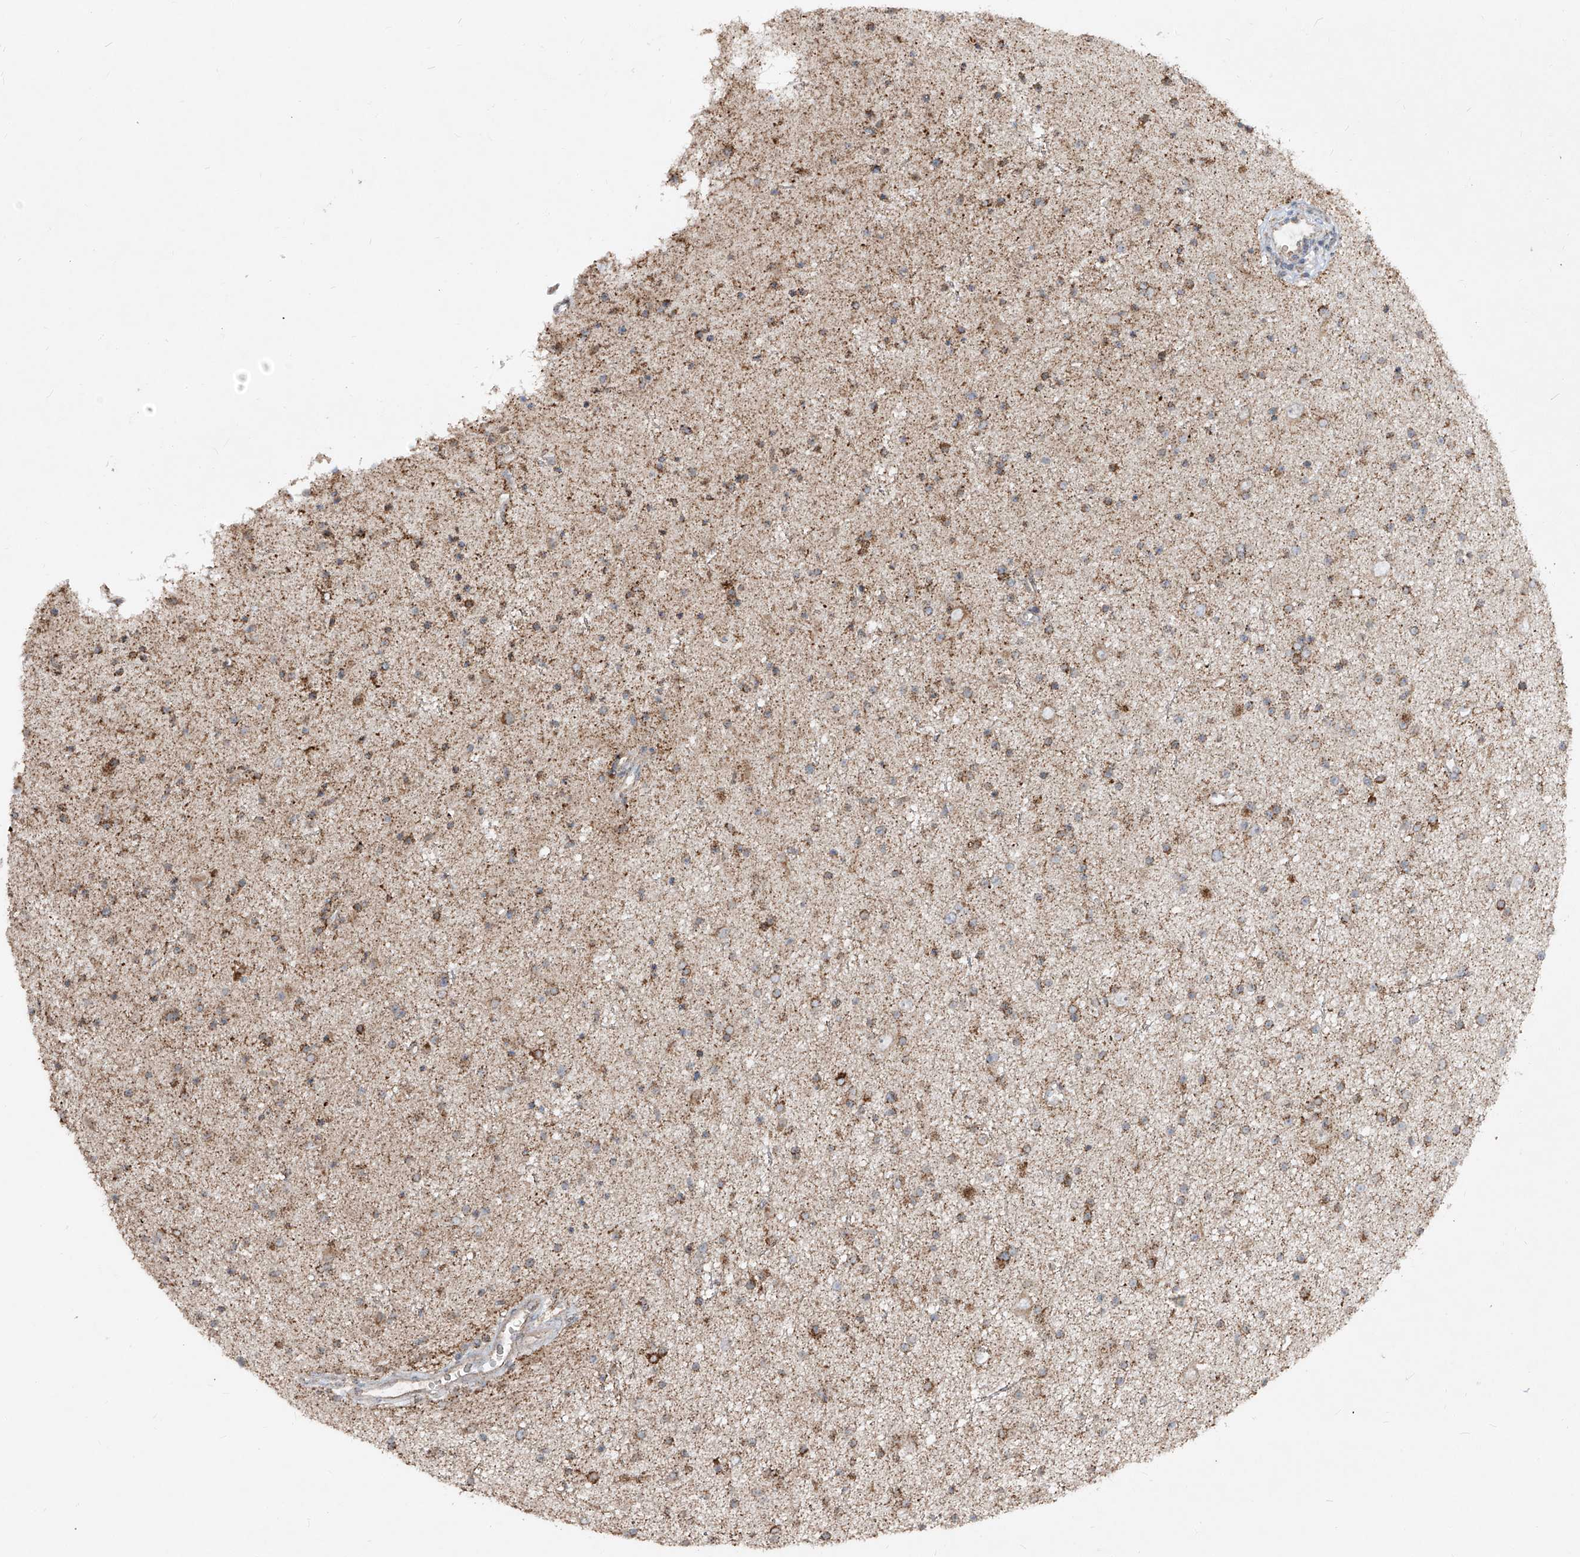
{"staining": {"intensity": "moderate", "quantity": ">75%", "location": "cytoplasmic/membranous"}, "tissue": "glioma", "cell_type": "Tumor cells", "image_type": "cancer", "snomed": [{"axis": "morphology", "description": "Glioma, malignant, Low grade"}, {"axis": "topography", "description": "Cerebral cortex"}], "caption": "Moderate cytoplasmic/membranous positivity for a protein is present in about >75% of tumor cells of glioma using IHC.", "gene": "ABCD3", "patient": {"sex": "female", "age": 39}}